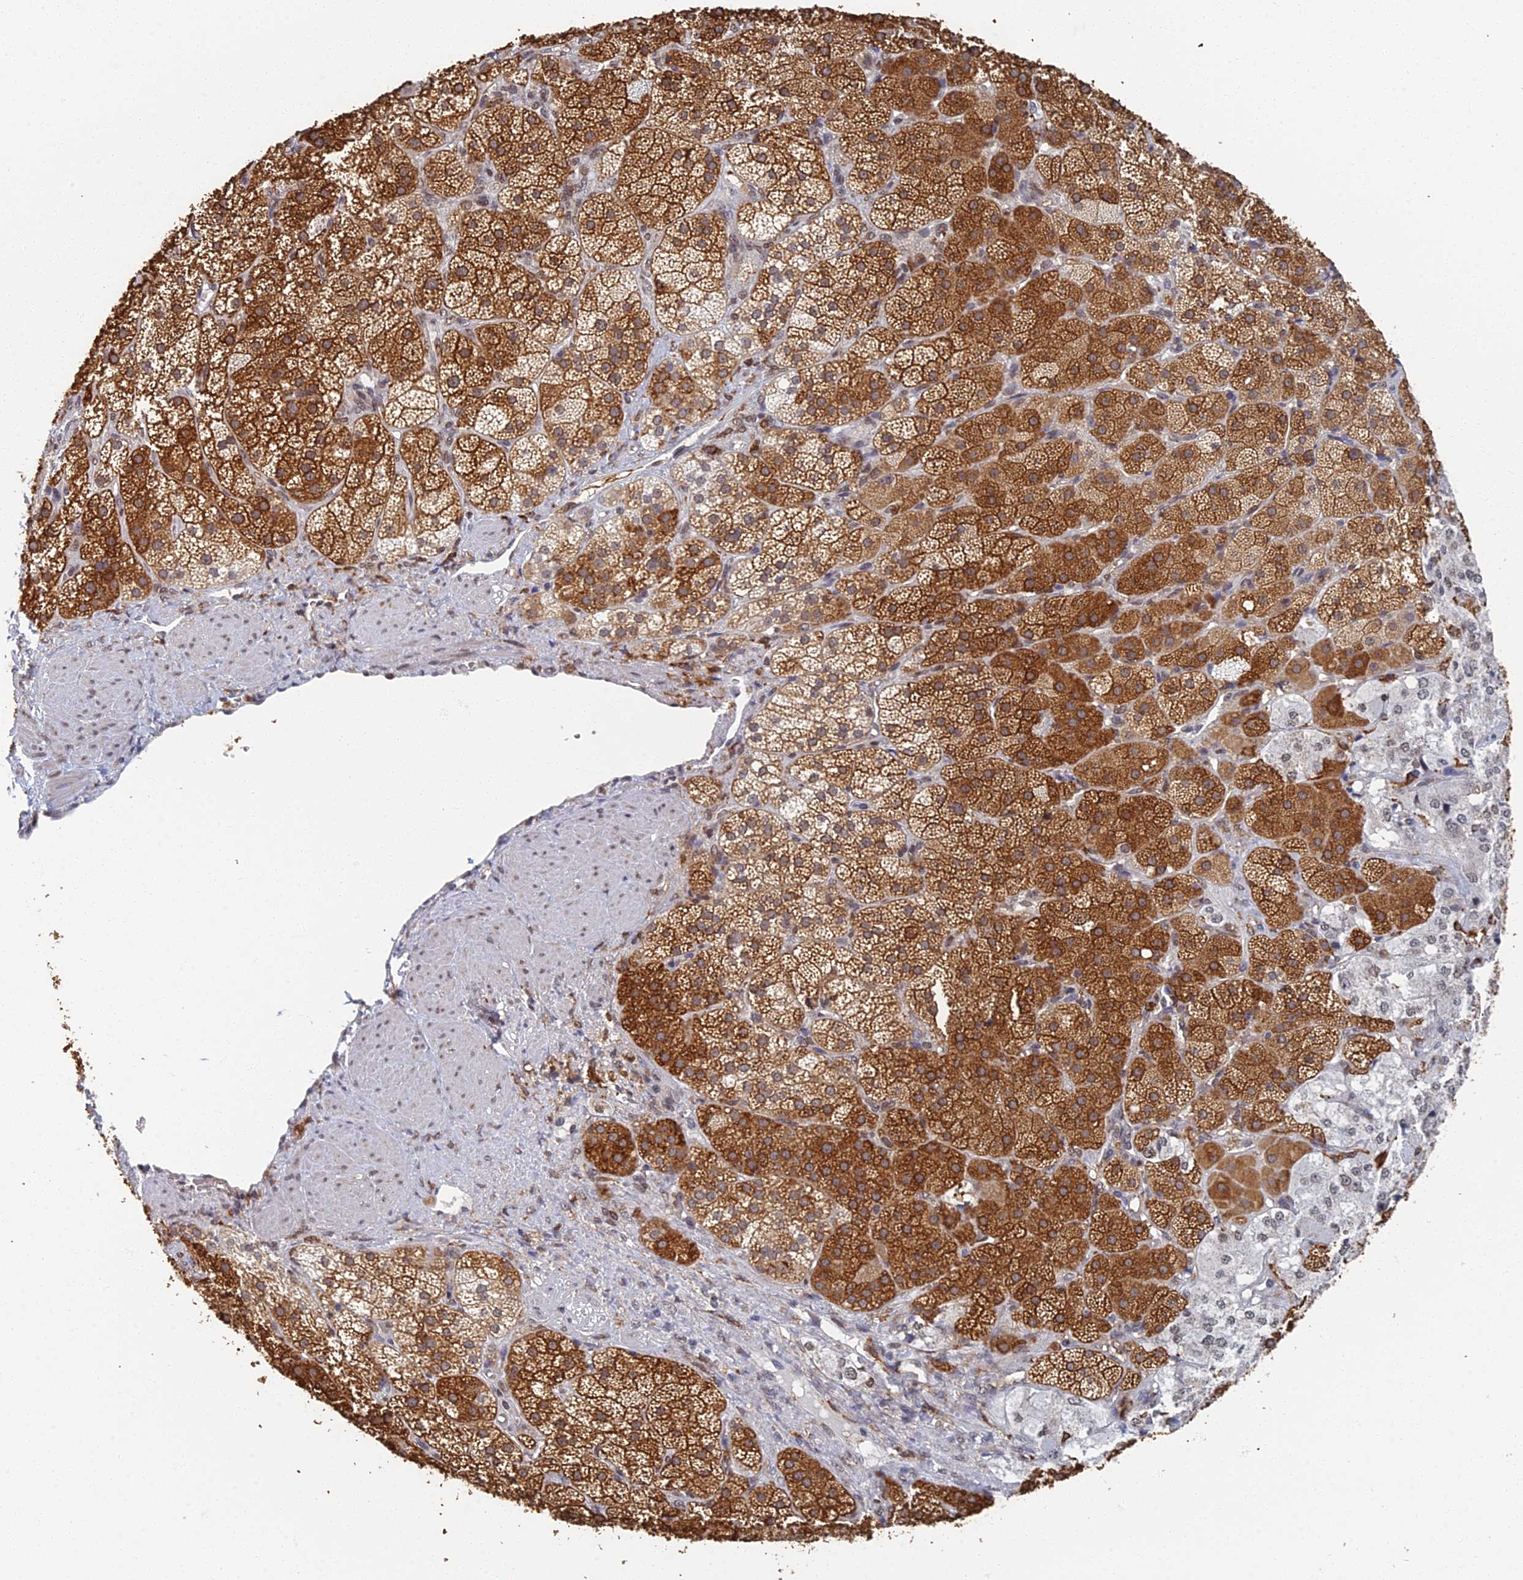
{"staining": {"intensity": "strong", "quantity": ">75%", "location": "cytoplasmic/membranous"}, "tissue": "adrenal gland", "cell_type": "Glandular cells", "image_type": "normal", "snomed": [{"axis": "morphology", "description": "Normal tissue, NOS"}, {"axis": "topography", "description": "Adrenal gland"}], "caption": "Immunohistochemistry (IHC) of normal adrenal gland shows high levels of strong cytoplasmic/membranous expression in about >75% of glandular cells. The staining was performed using DAB to visualize the protein expression in brown, while the nuclei were stained in blue with hematoxylin (Magnification: 20x).", "gene": "GPATCH1", "patient": {"sex": "male", "age": 57}}